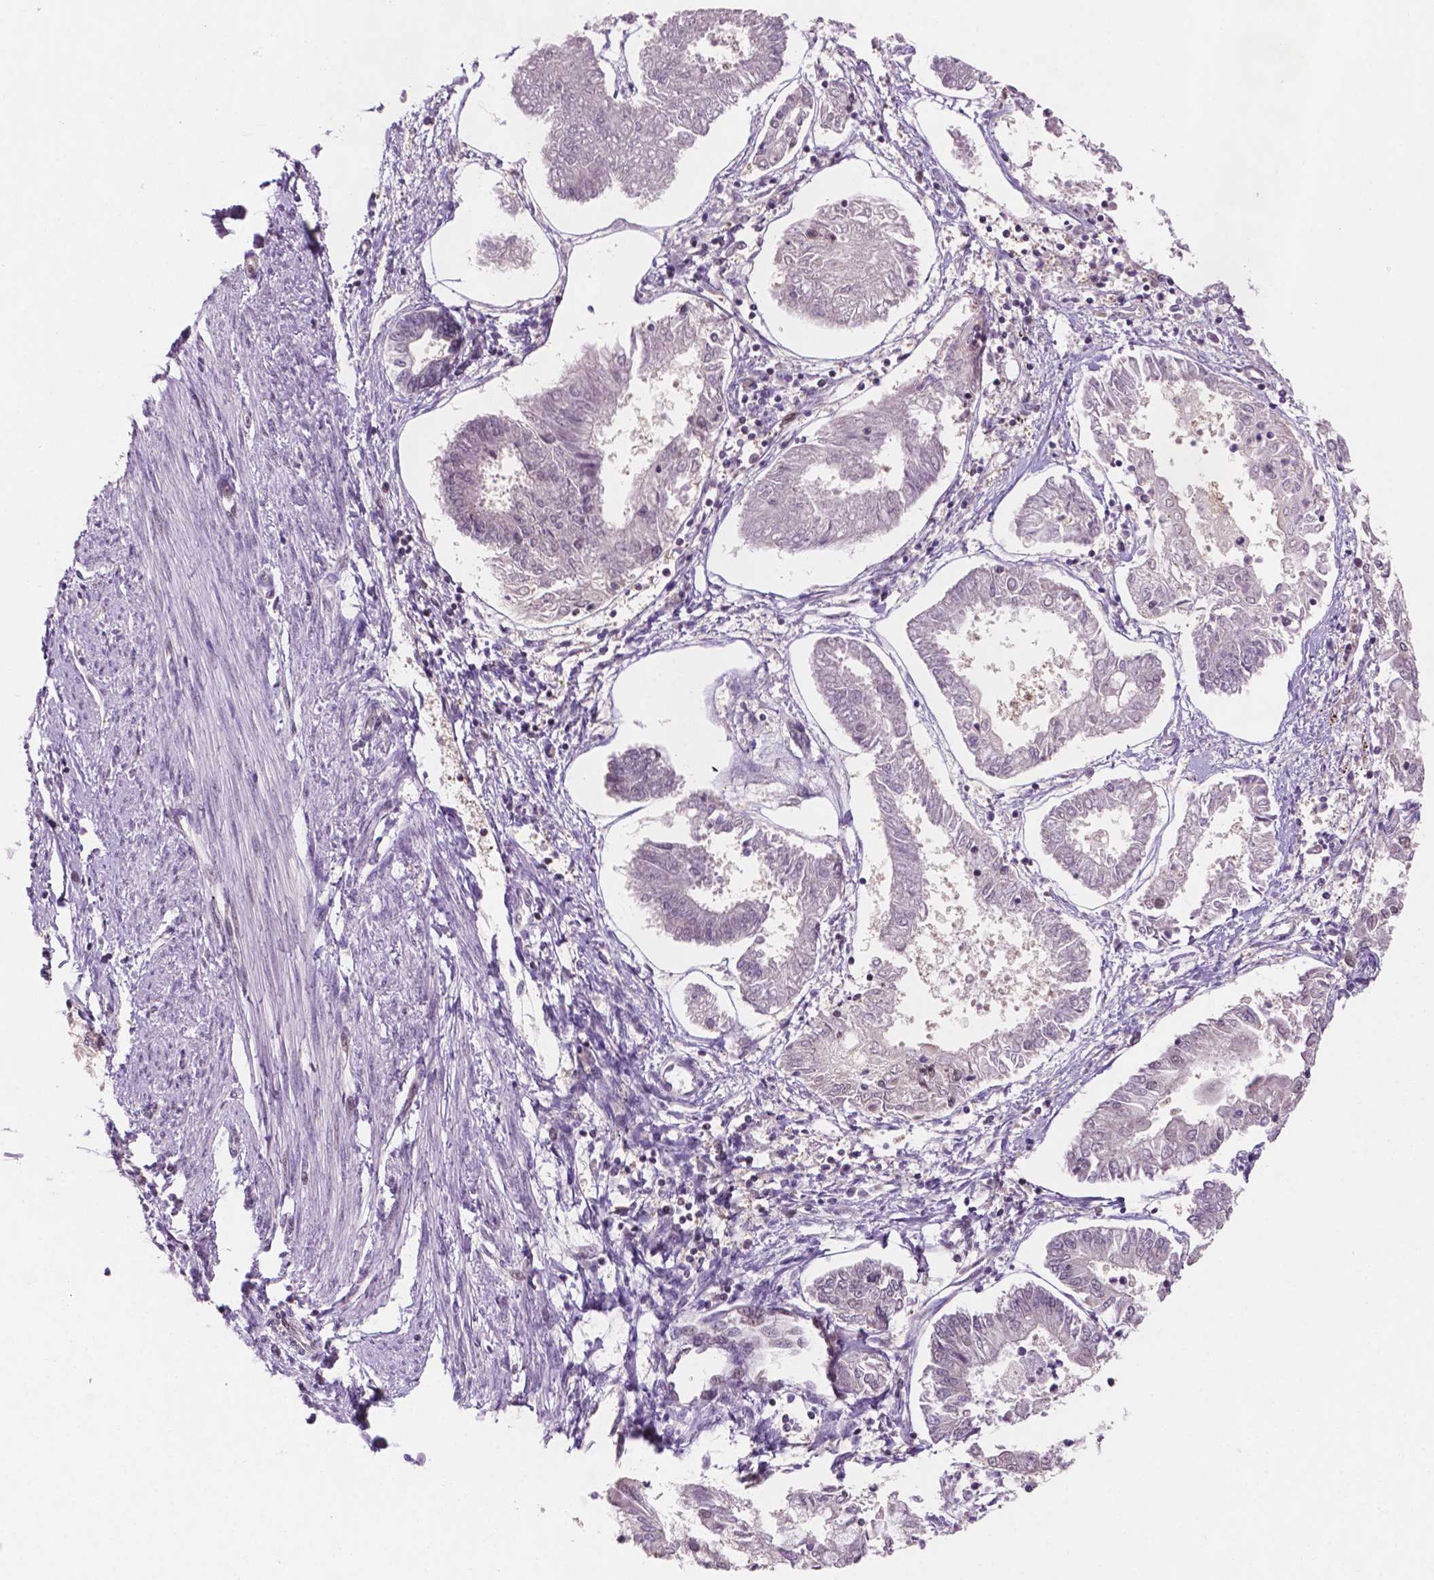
{"staining": {"intensity": "weak", "quantity": "<25%", "location": "nuclear"}, "tissue": "endometrial cancer", "cell_type": "Tumor cells", "image_type": "cancer", "snomed": [{"axis": "morphology", "description": "Adenocarcinoma, NOS"}, {"axis": "topography", "description": "Endometrium"}], "caption": "This image is of endometrial adenocarcinoma stained with IHC to label a protein in brown with the nuclei are counter-stained blue. There is no positivity in tumor cells.", "gene": "PER2", "patient": {"sex": "female", "age": 68}}